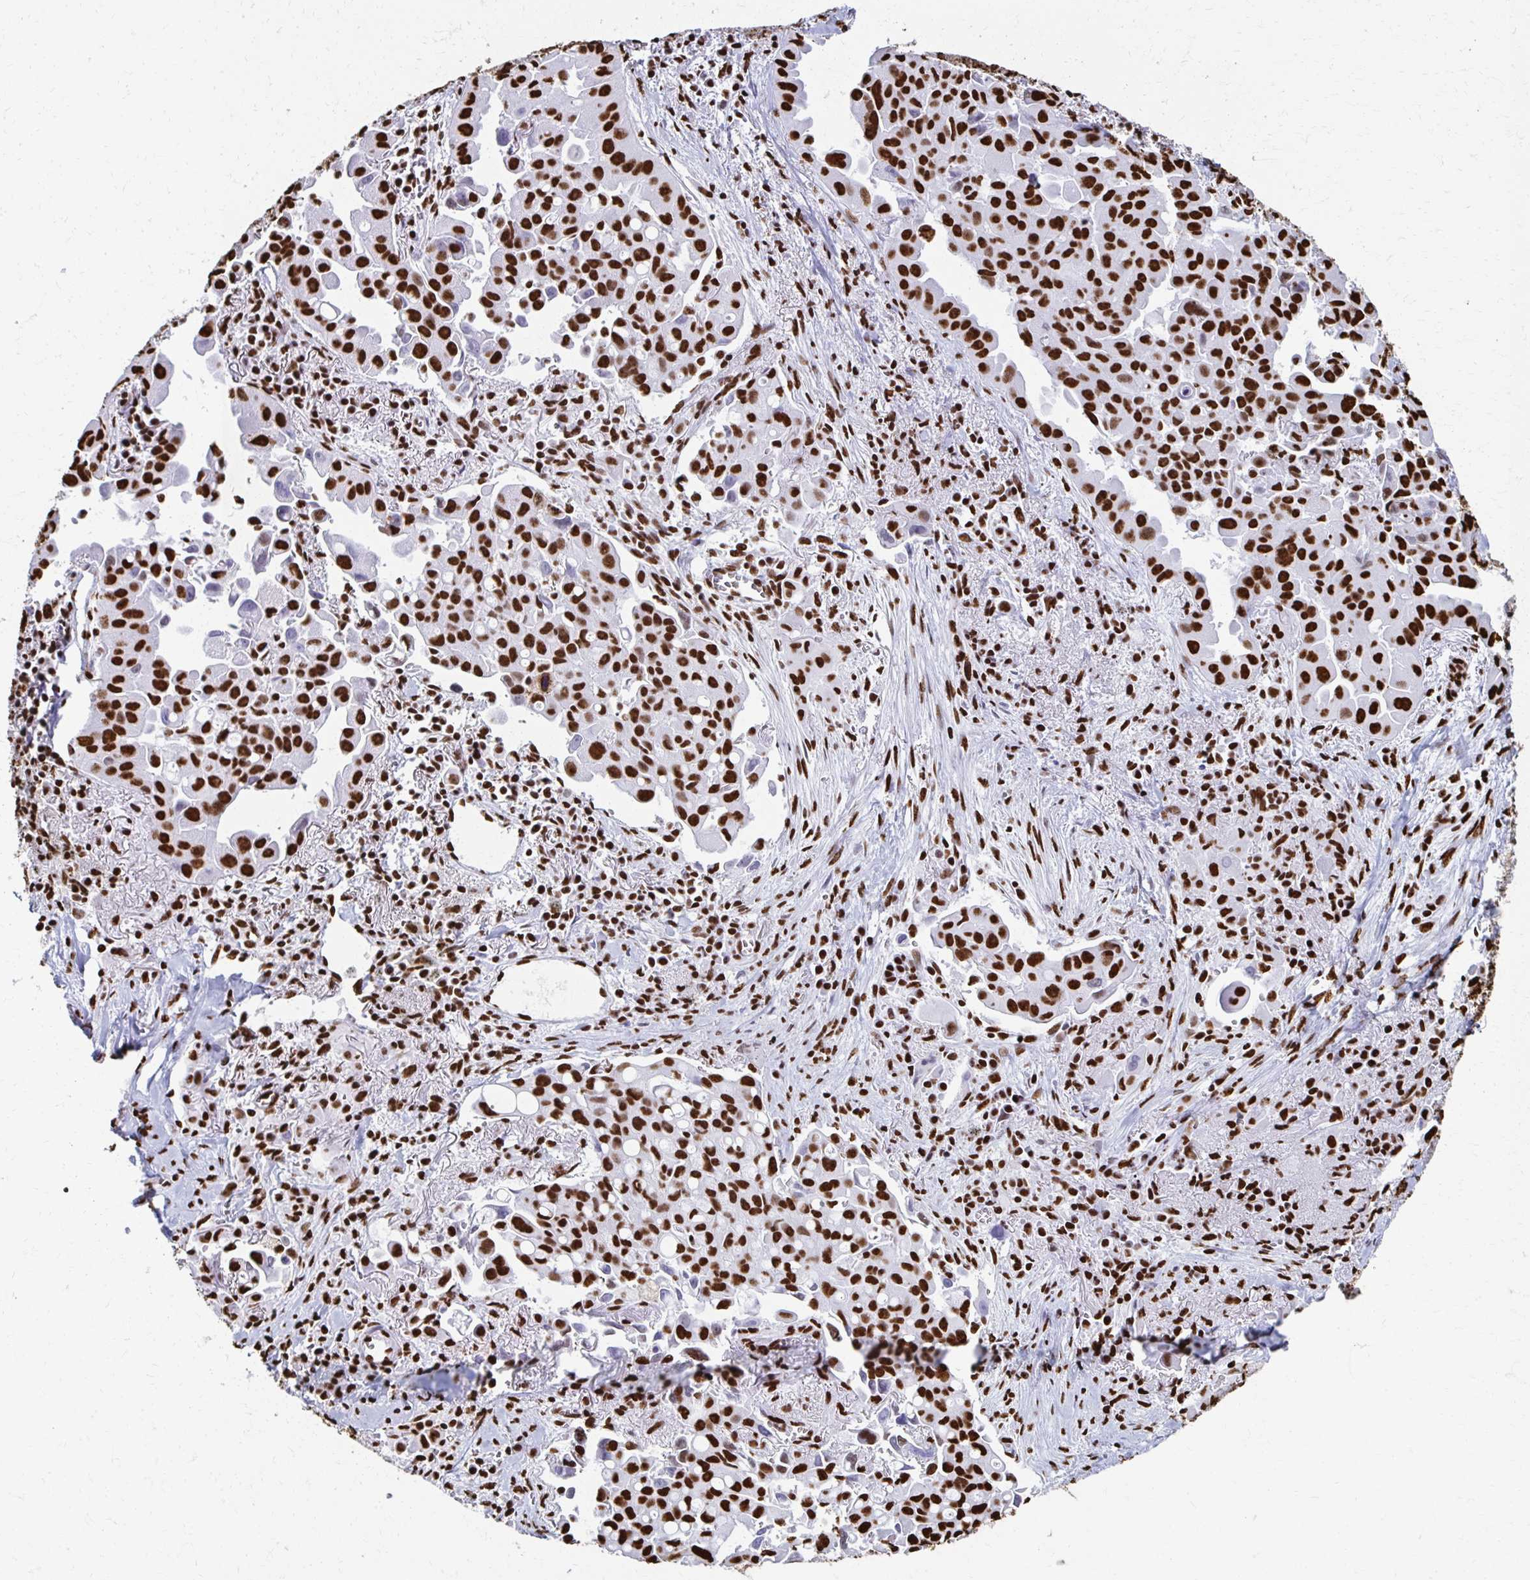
{"staining": {"intensity": "strong", "quantity": ">75%", "location": "nuclear"}, "tissue": "lung cancer", "cell_type": "Tumor cells", "image_type": "cancer", "snomed": [{"axis": "morphology", "description": "Adenocarcinoma, NOS"}, {"axis": "topography", "description": "Lung"}], "caption": "This photomicrograph exhibits lung cancer stained with immunohistochemistry to label a protein in brown. The nuclear of tumor cells show strong positivity for the protein. Nuclei are counter-stained blue.", "gene": "NONO", "patient": {"sex": "male", "age": 68}}